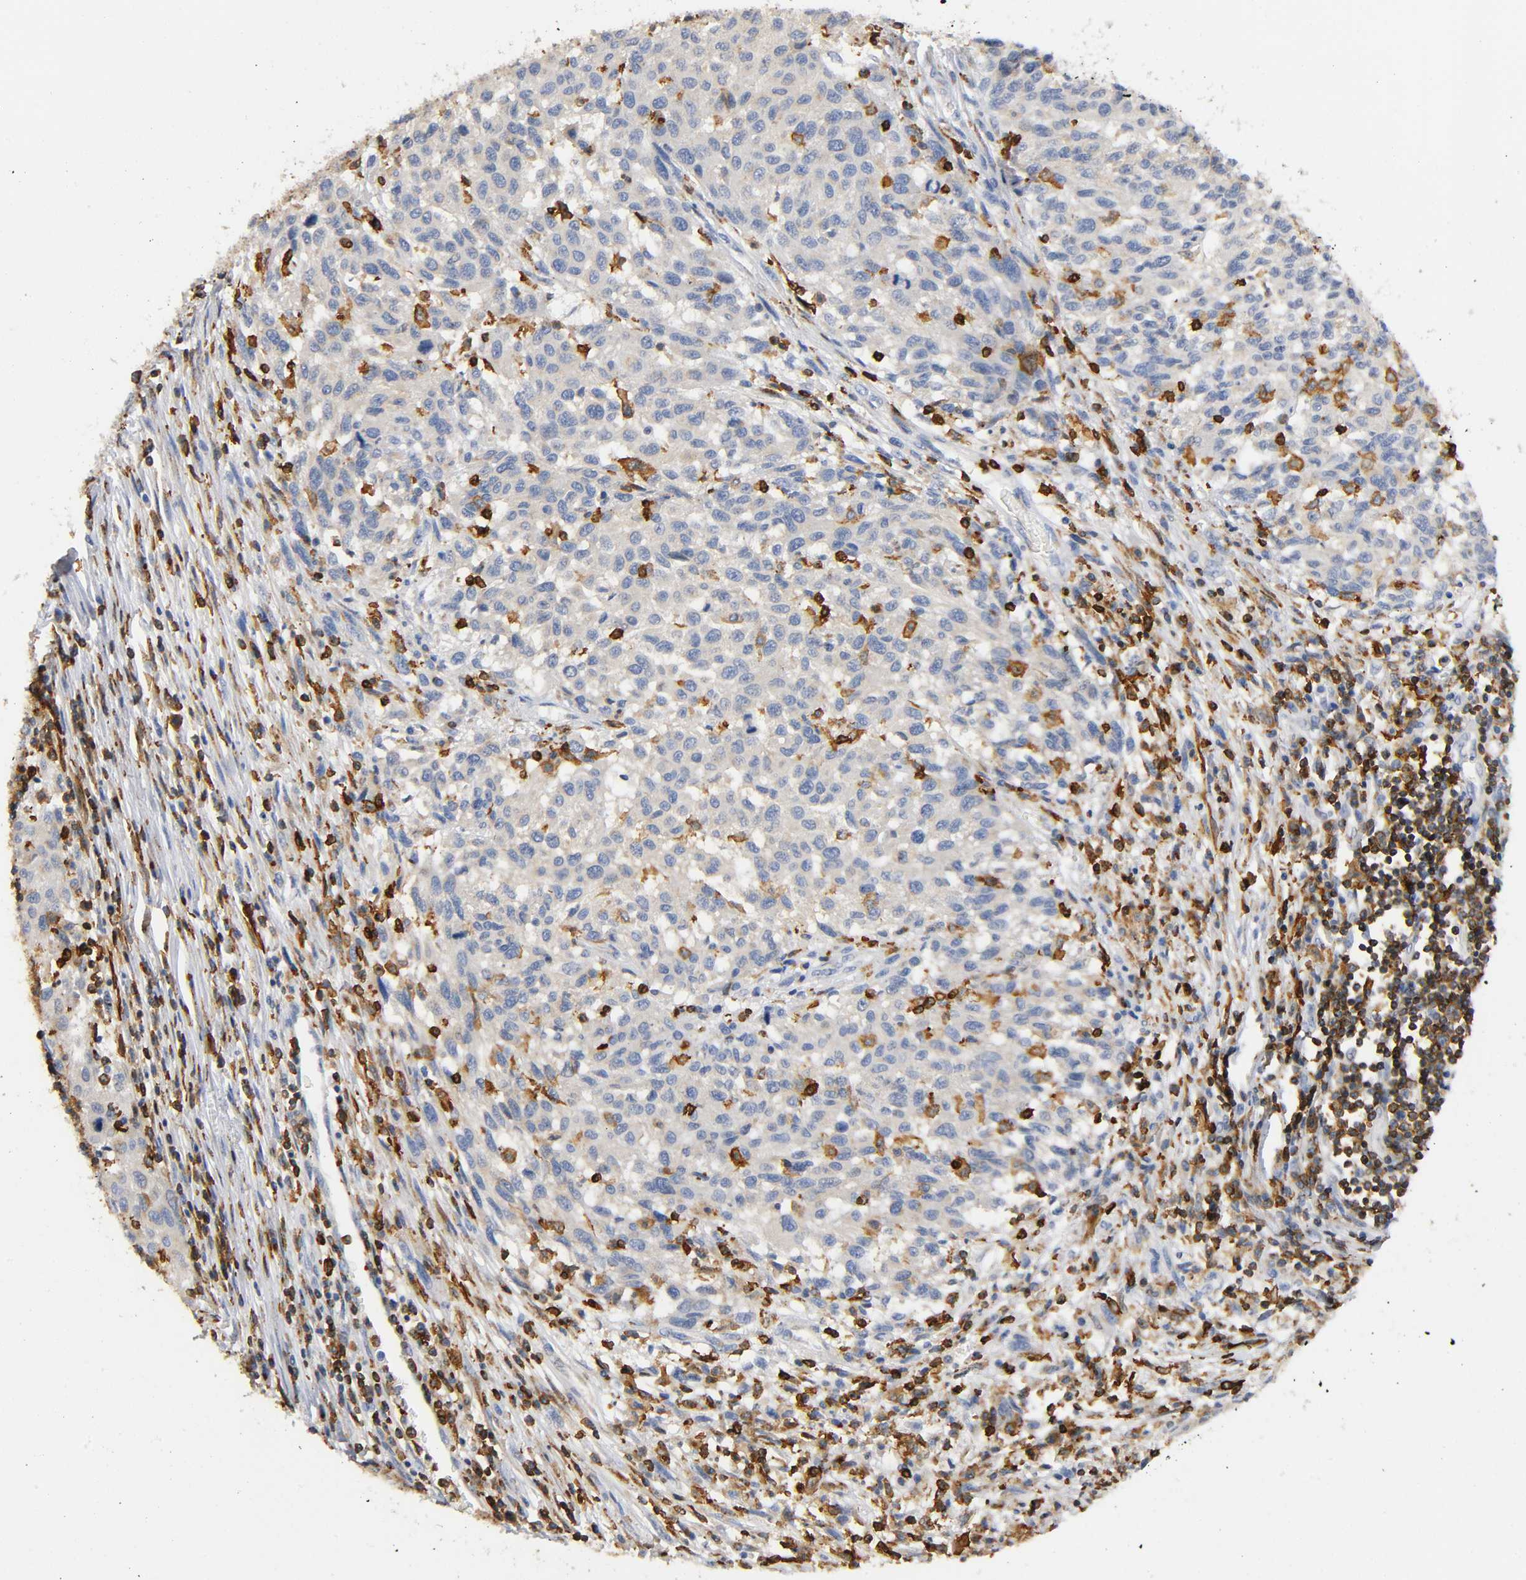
{"staining": {"intensity": "moderate", "quantity": ">75%", "location": "cytoplasmic/membranous"}, "tissue": "melanoma", "cell_type": "Tumor cells", "image_type": "cancer", "snomed": [{"axis": "morphology", "description": "Malignant melanoma, Metastatic site"}, {"axis": "topography", "description": "Lymph node"}], "caption": "Immunohistochemical staining of malignant melanoma (metastatic site) displays medium levels of moderate cytoplasmic/membranous protein expression in about >75% of tumor cells.", "gene": "CAPN10", "patient": {"sex": "male", "age": 61}}